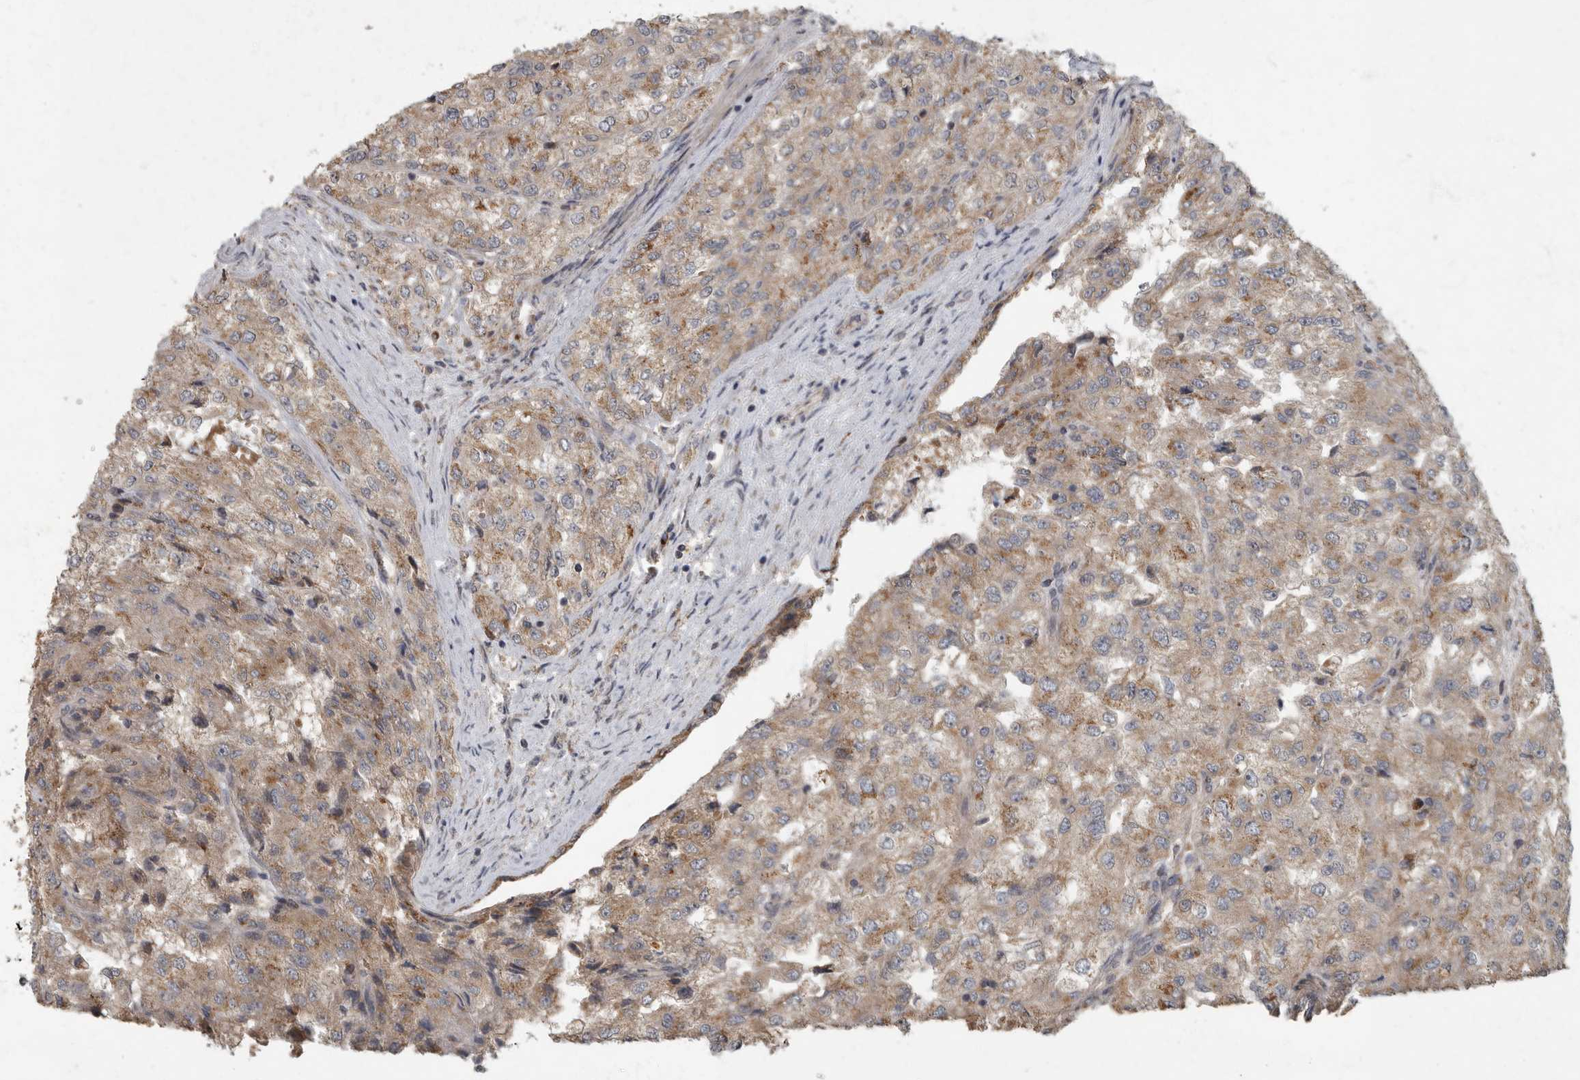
{"staining": {"intensity": "moderate", "quantity": "<25%", "location": "cytoplasmic/membranous"}, "tissue": "renal cancer", "cell_type": "Tumor cells", "image_type": "cancer", "snomed": [{"axis": "morphology", "description": "Adenocarcinoma, NOS"}, {"axis": "topography", "description": "Kidney"}], "caption": "Adenocarcinoma (renal) stained with a protein marker displays moderate staining in tumor cells.", "gene": "IQCK", "patient": {"sex": "female", "age": 54}}